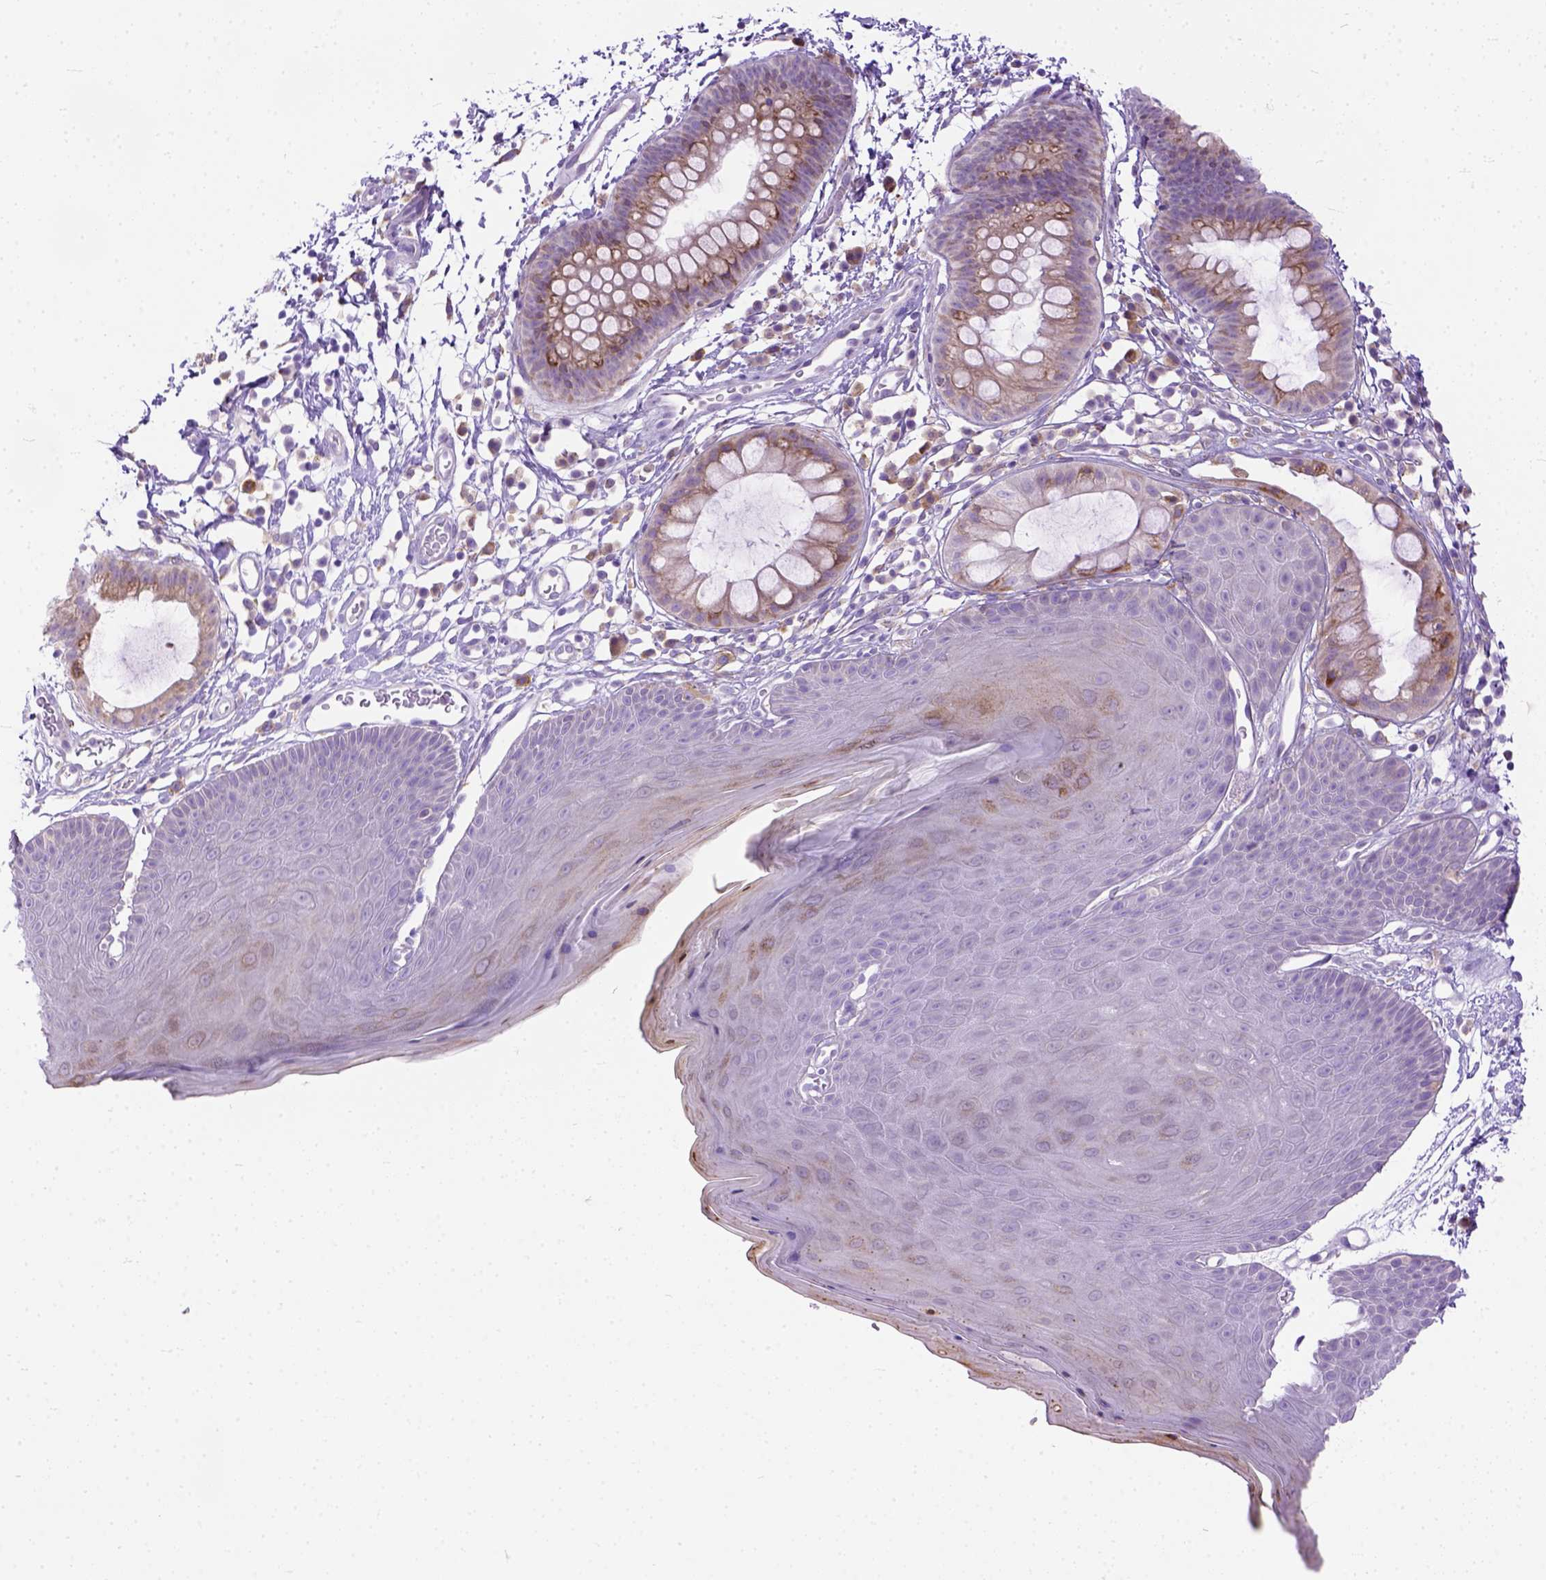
{"staining": {"intensity": "moderate", "quantity": "<25%", "location": "cytoplasmic/membranous"}, "tissue": "skin", "cell_type": "Epidermal cells", "image_type": "normal", "snomed": [{"axis": "morphology", "description": "Normal tissue, NOS"}, {"axis": "topography", "description": "Anal"}], "caption": "A brown stain labels moderate cytoplasmic/membranous positivity of a protein in epidermal cells of normal skin.", "gene": "PLK4", "patient": {"sex": "male", "age": 53}}